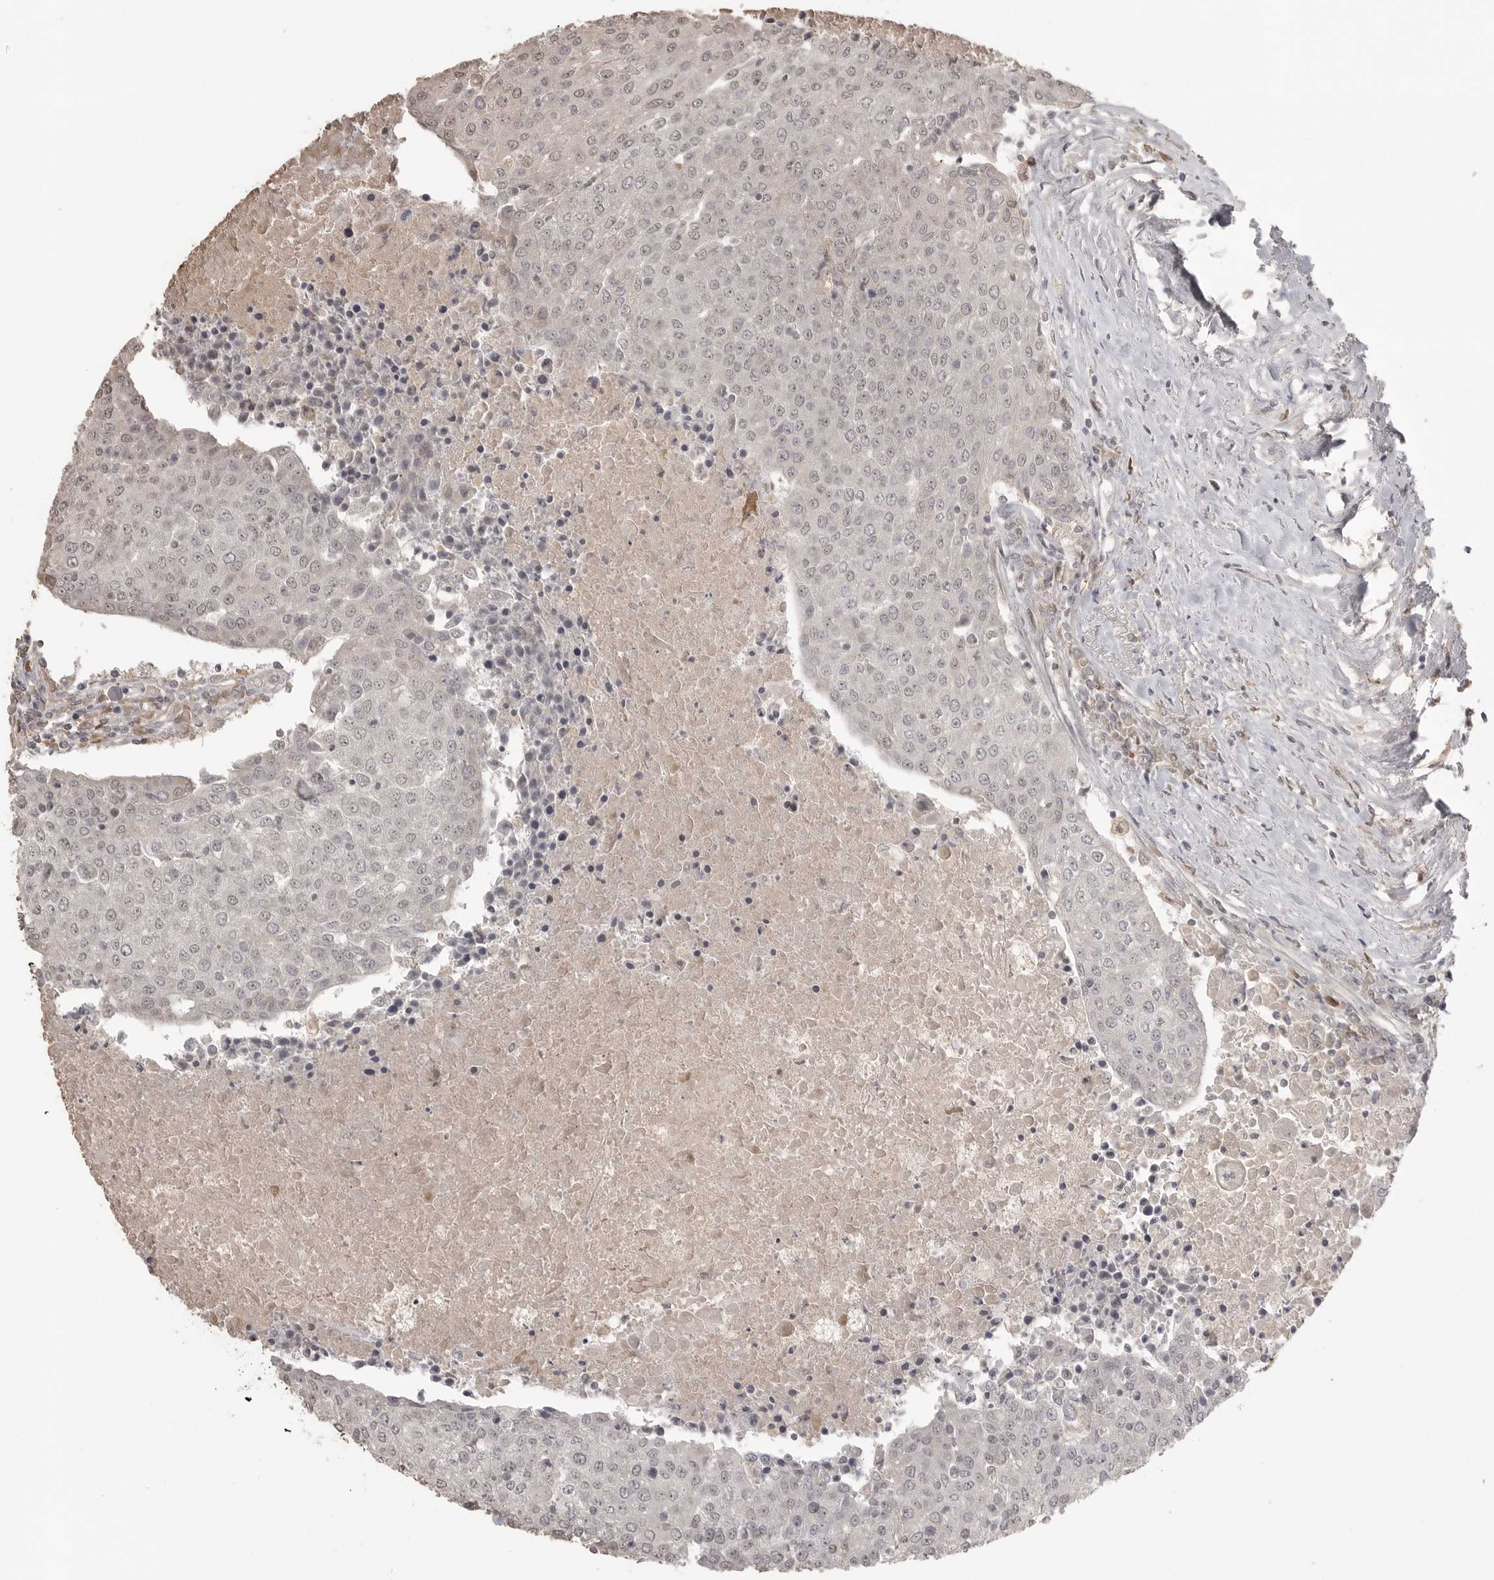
{"staining": {"intensity": "negative", "quantity": "none", "location": "none"}, "tissue": "urothelial cancer", "cell_type": "Tumor cells", "image_type": "cancer", "snomed": [{"axis": "morphology", "description": "Urothelial carcinoma, High grade"}, {"axis": "topography", "description": "Urinary bladder"}], "caption": "This histopathology image is of urothelial cancer stained with immunohistochemistry (IHC) to label a protein in brown with the nuclei are counter-stained blue. There is no expression in tumor cells. (DAB (3,3'-diaminobenzidine) immunohistochemistry, high magnification).", "gene": "SMG8", "patient": {"sex": "female", "age": 85}}